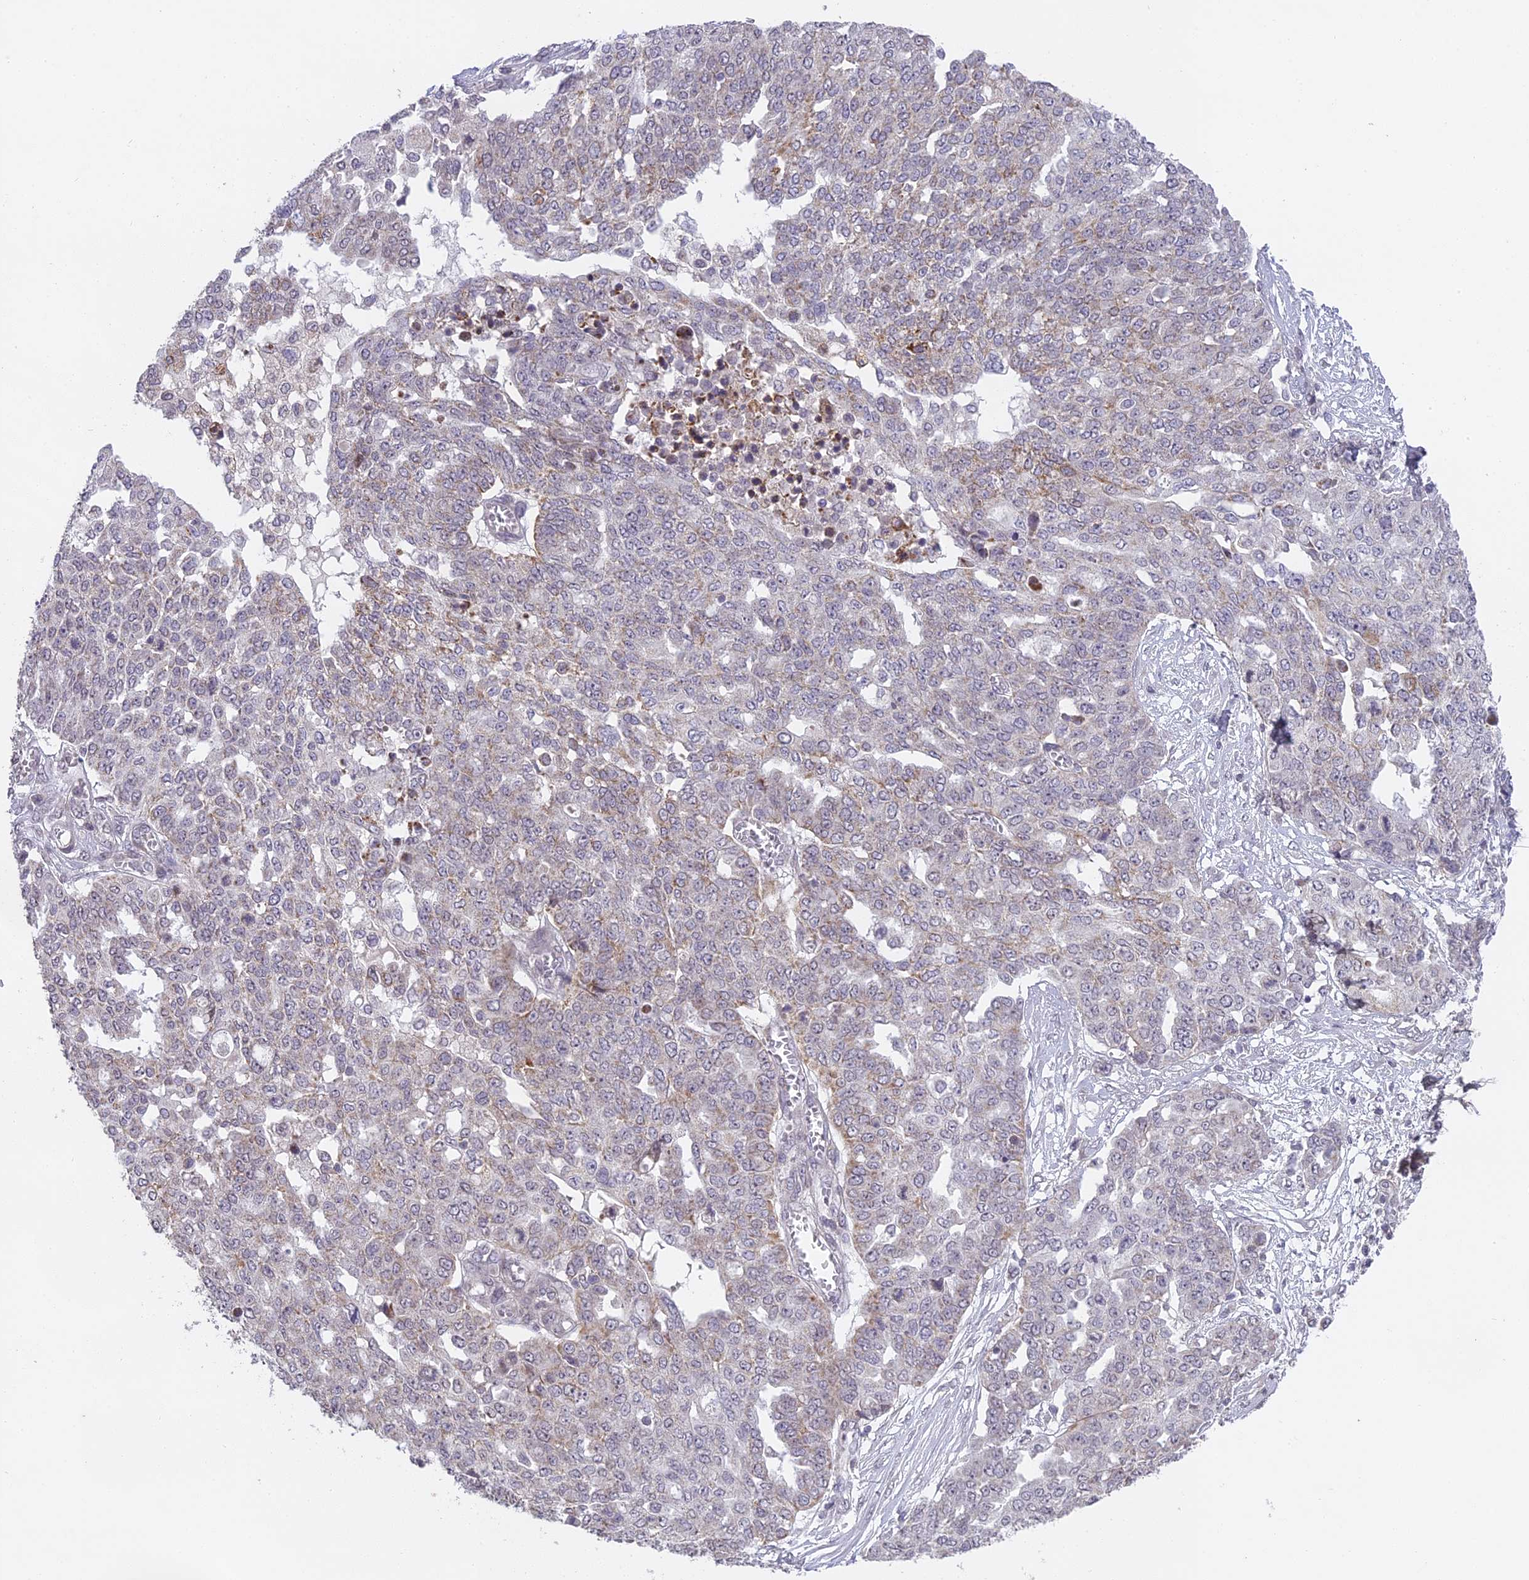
{"staining": {"intensity": "weak", "quantity": "<25%", "location": "cytoplasmic/membranous"}, "tissue": "ovarian cancer", "cell_type": "Tumor cells", "image_type": "cancer", "snomed": [{"axis": "morphology", "description": "Cystadenocarcinoma, serous, NOS"}, {"axis": "topography", "description": "Soft tissue"}, {"axis": "topography", "description": "Ovary"}], "caption": "This is an immunohistochemistry histopathology image of ovarian cancer. There is no positivity in tumor cells.", "gene": "ERG28", "patient": {"sex": "female", "age": 57}}